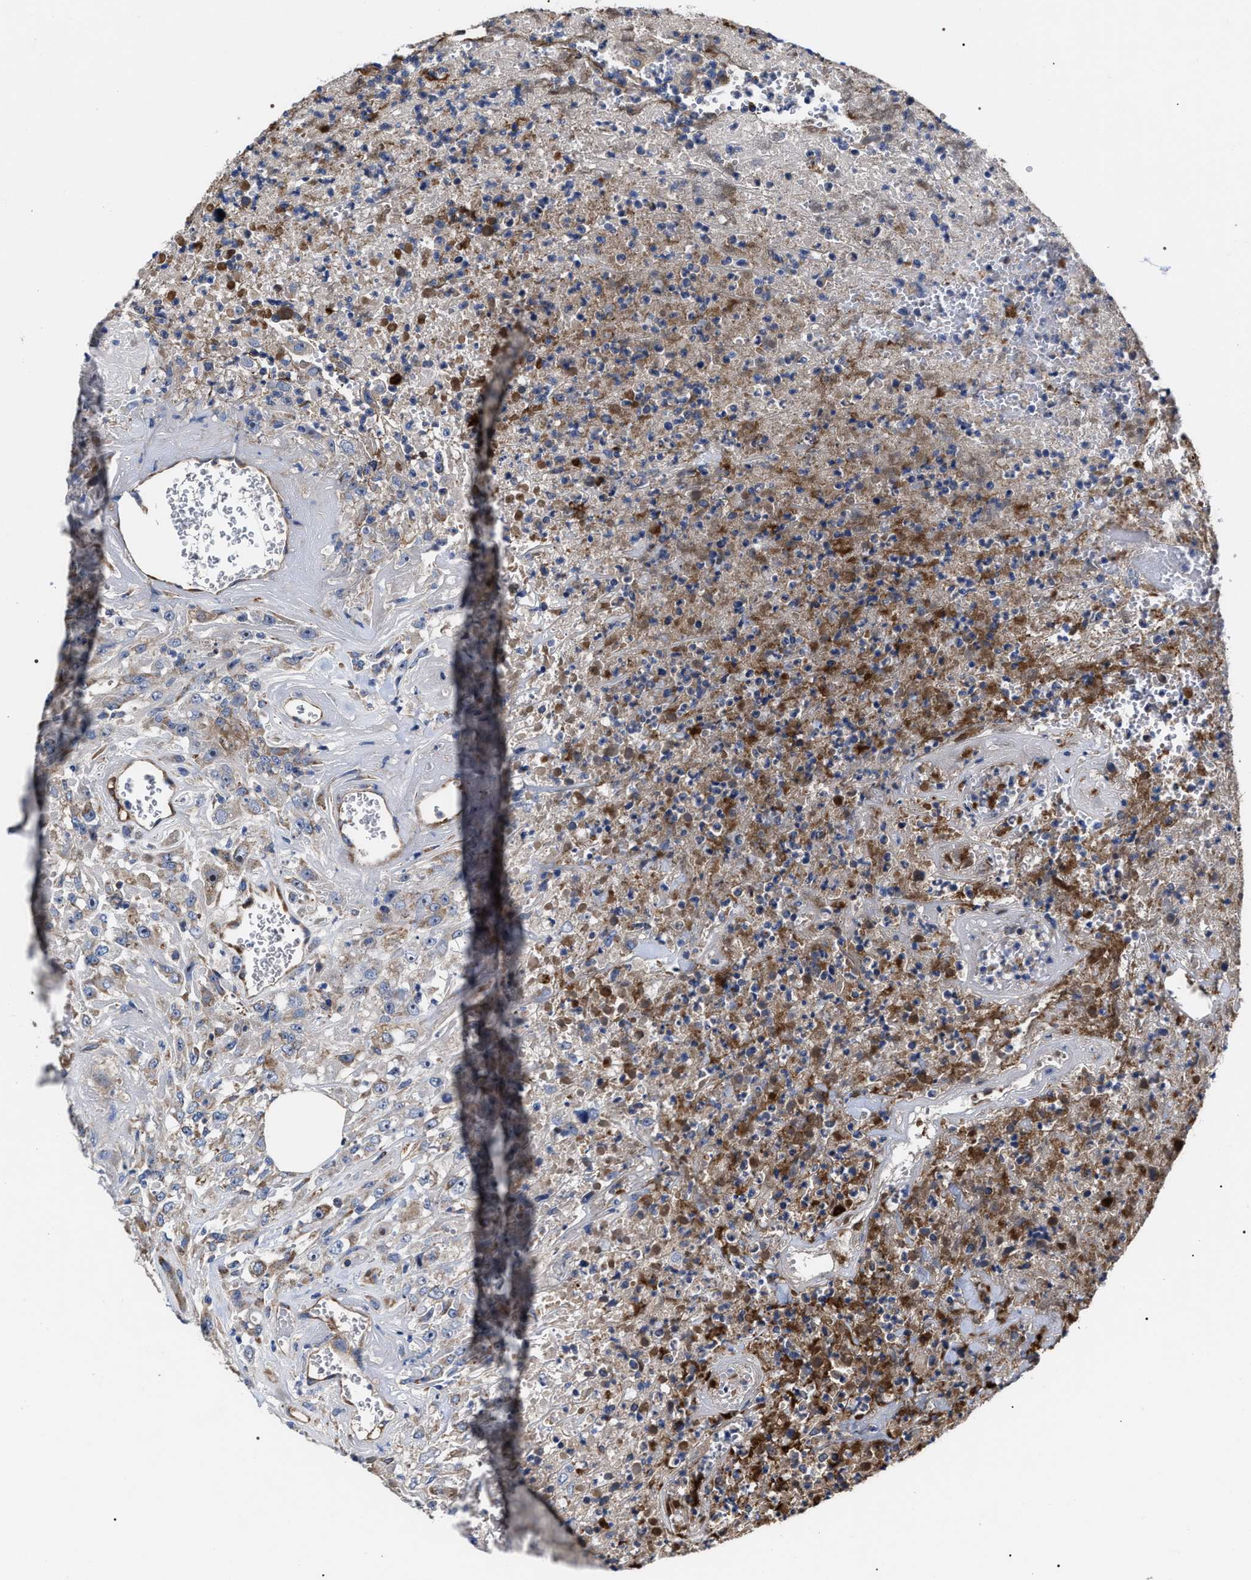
{"staining": {"intensity": "weak", "quantity": "25%-75%", "location": "cytoplasmic/membranous"}, "tissue": "urothelial cancer", "cell_type": "Tumor cells", "image_type": "cancer", "snomed": [{"axis": "morphology", "description": "Urothelial carcinoma, High grade"}, {"axis": "topography", "description": "Urinary bladder"}], "caption": "Brown immunohistochemical staining in human high-grade urothelial carcinoma shows weak cytoplasmic/membranous expression in about 25%-75% of tumor cells.", "gene": "MACC1", "patient": {"sex": "male", "age": 46}}